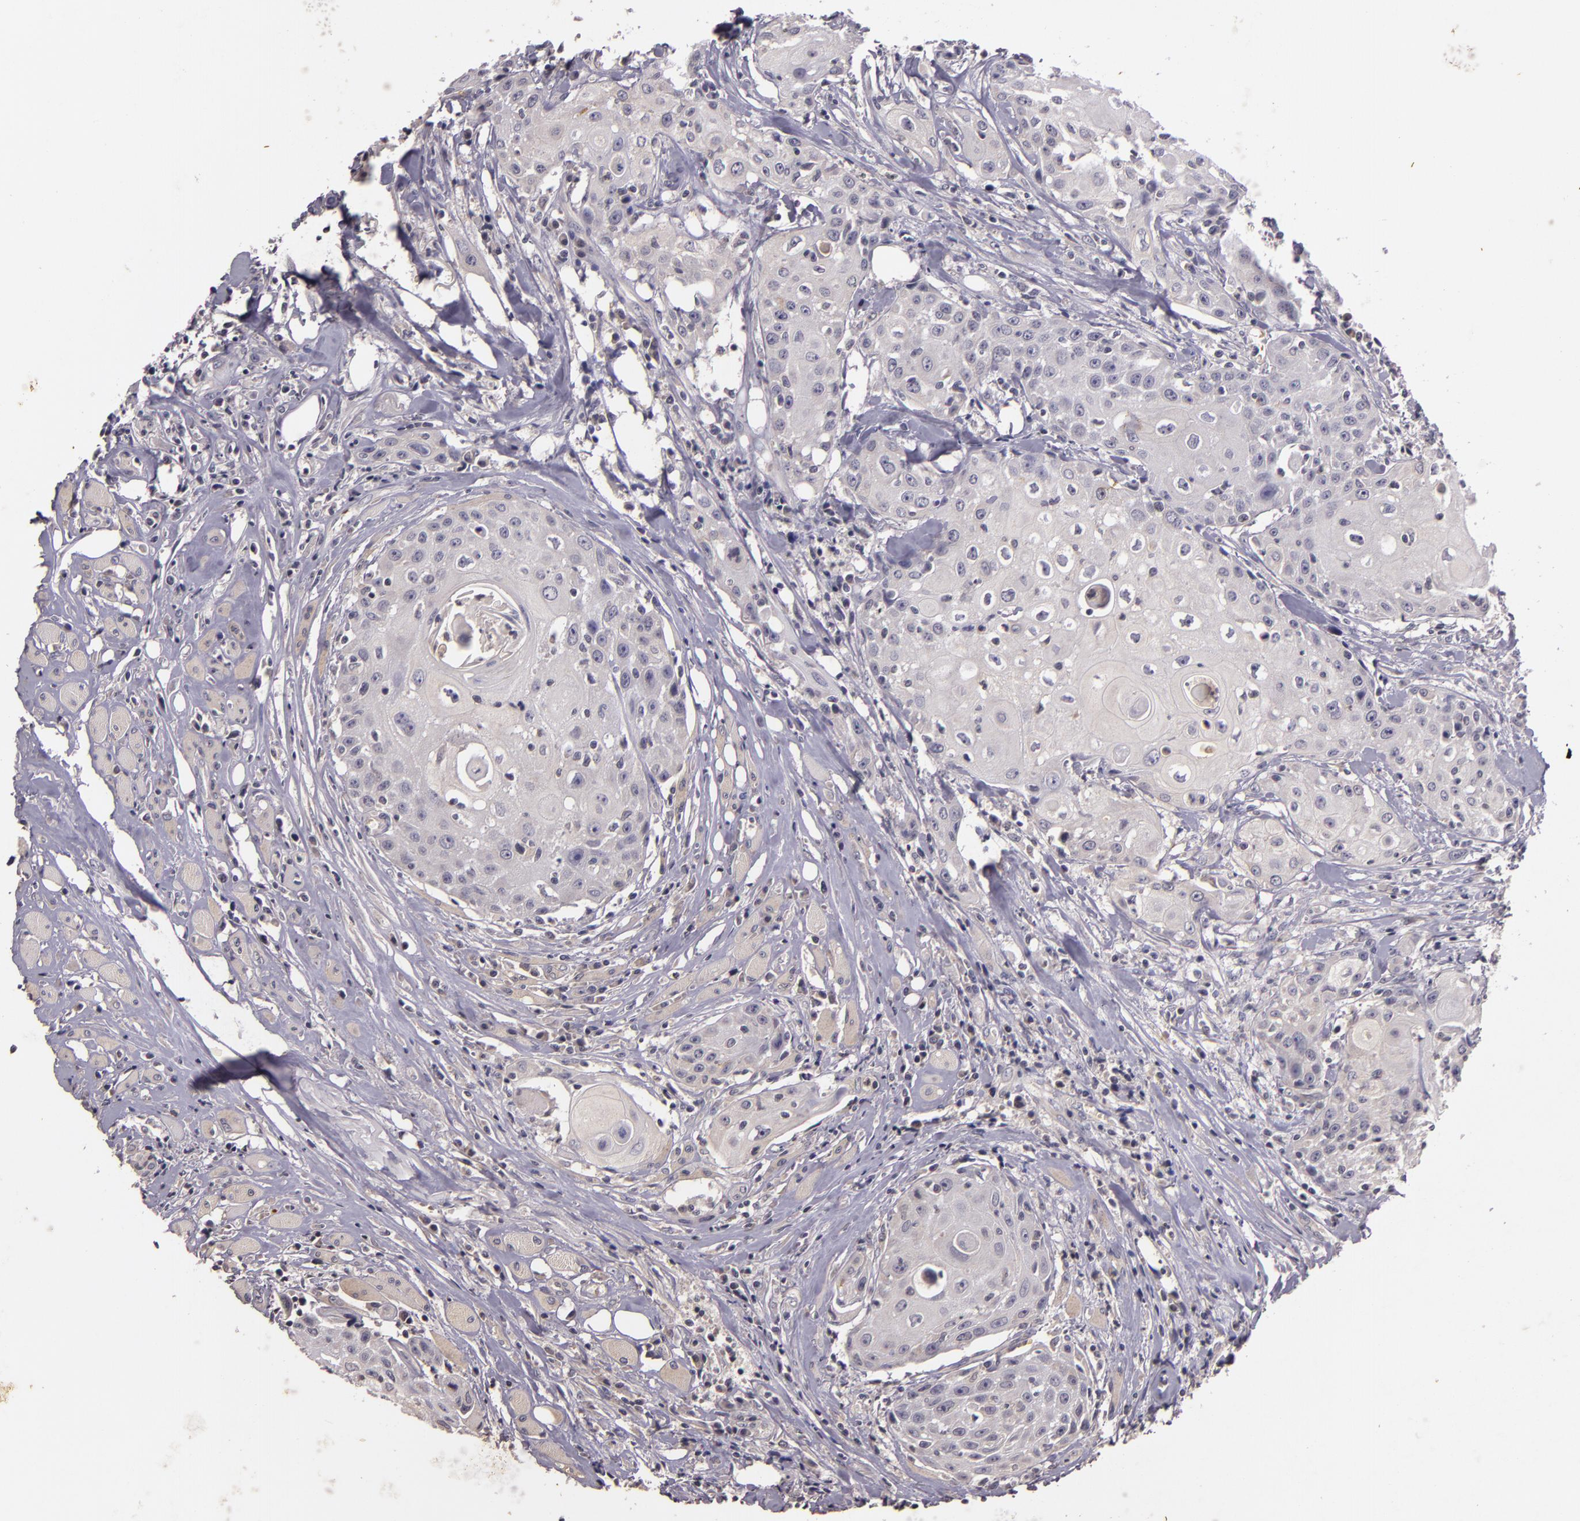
{"staining": {"intensity": "negative", "quantity": "none", "location": "none"}, "tissue": "head and neck cancer", "cell_type": "Tumor cells", "image_type": "cancer", "snomed": [{"axis": "morphology", "description": "Squamous cell carcinoma, NOS"}, {"axis": "topography", "description": "Oral tissue"}, {"axis": "topography", "description": "Head-Neck"}], "caption": "Protein analysis of head and neck squamous cell carcinoma demonstrates no significant staining in tumor cells.", "gene": "TFF1", "patient": {"sex": "female", "age": 82}}